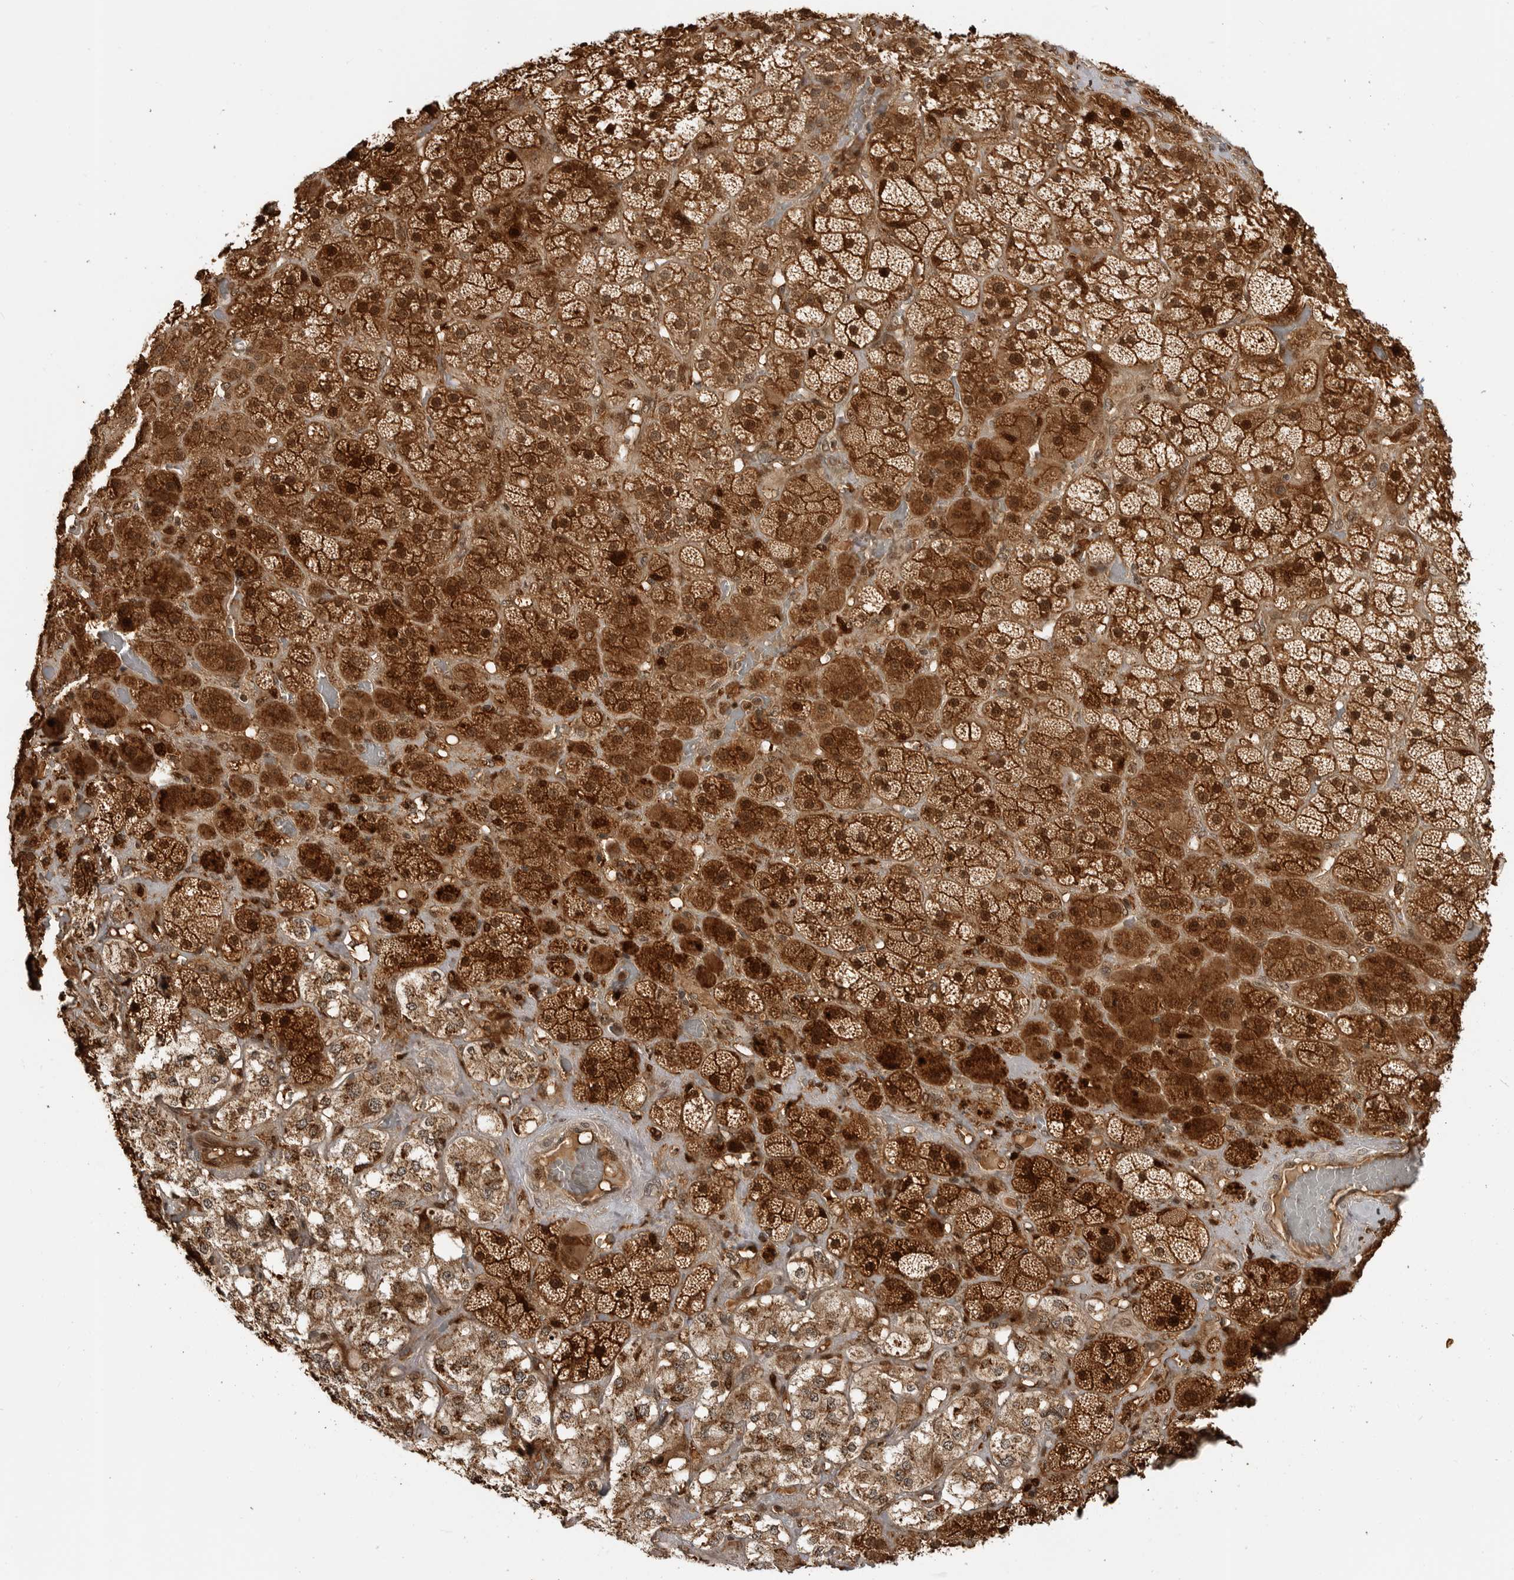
{"staining": {"intensity": "strong", "quantity": ">75%", "location": "cytoplasmic/membranous,nuclear"}, "tissue": "adrenal gland", "cell_type": "Glandular cells", "image_type": "normal", "snomed": [{"axis": "morphology", "description": "Normal tissue, NOS"}, {"axis": "topography", "description": "Adrenal gland"}], "caption": "The photomicrograph demonstrates a brown stain indicating the presence of a protein in the cytoplasmic/membranous,nuclear of glandular cells in adrenal gland. The protein of interest is stained brown, and the nuclei are stained in blue (DAB IHC with brightfield microscopy, high magnification).", "gene": "BMP2K", "patient": {"sex": "male", "age": 57}}